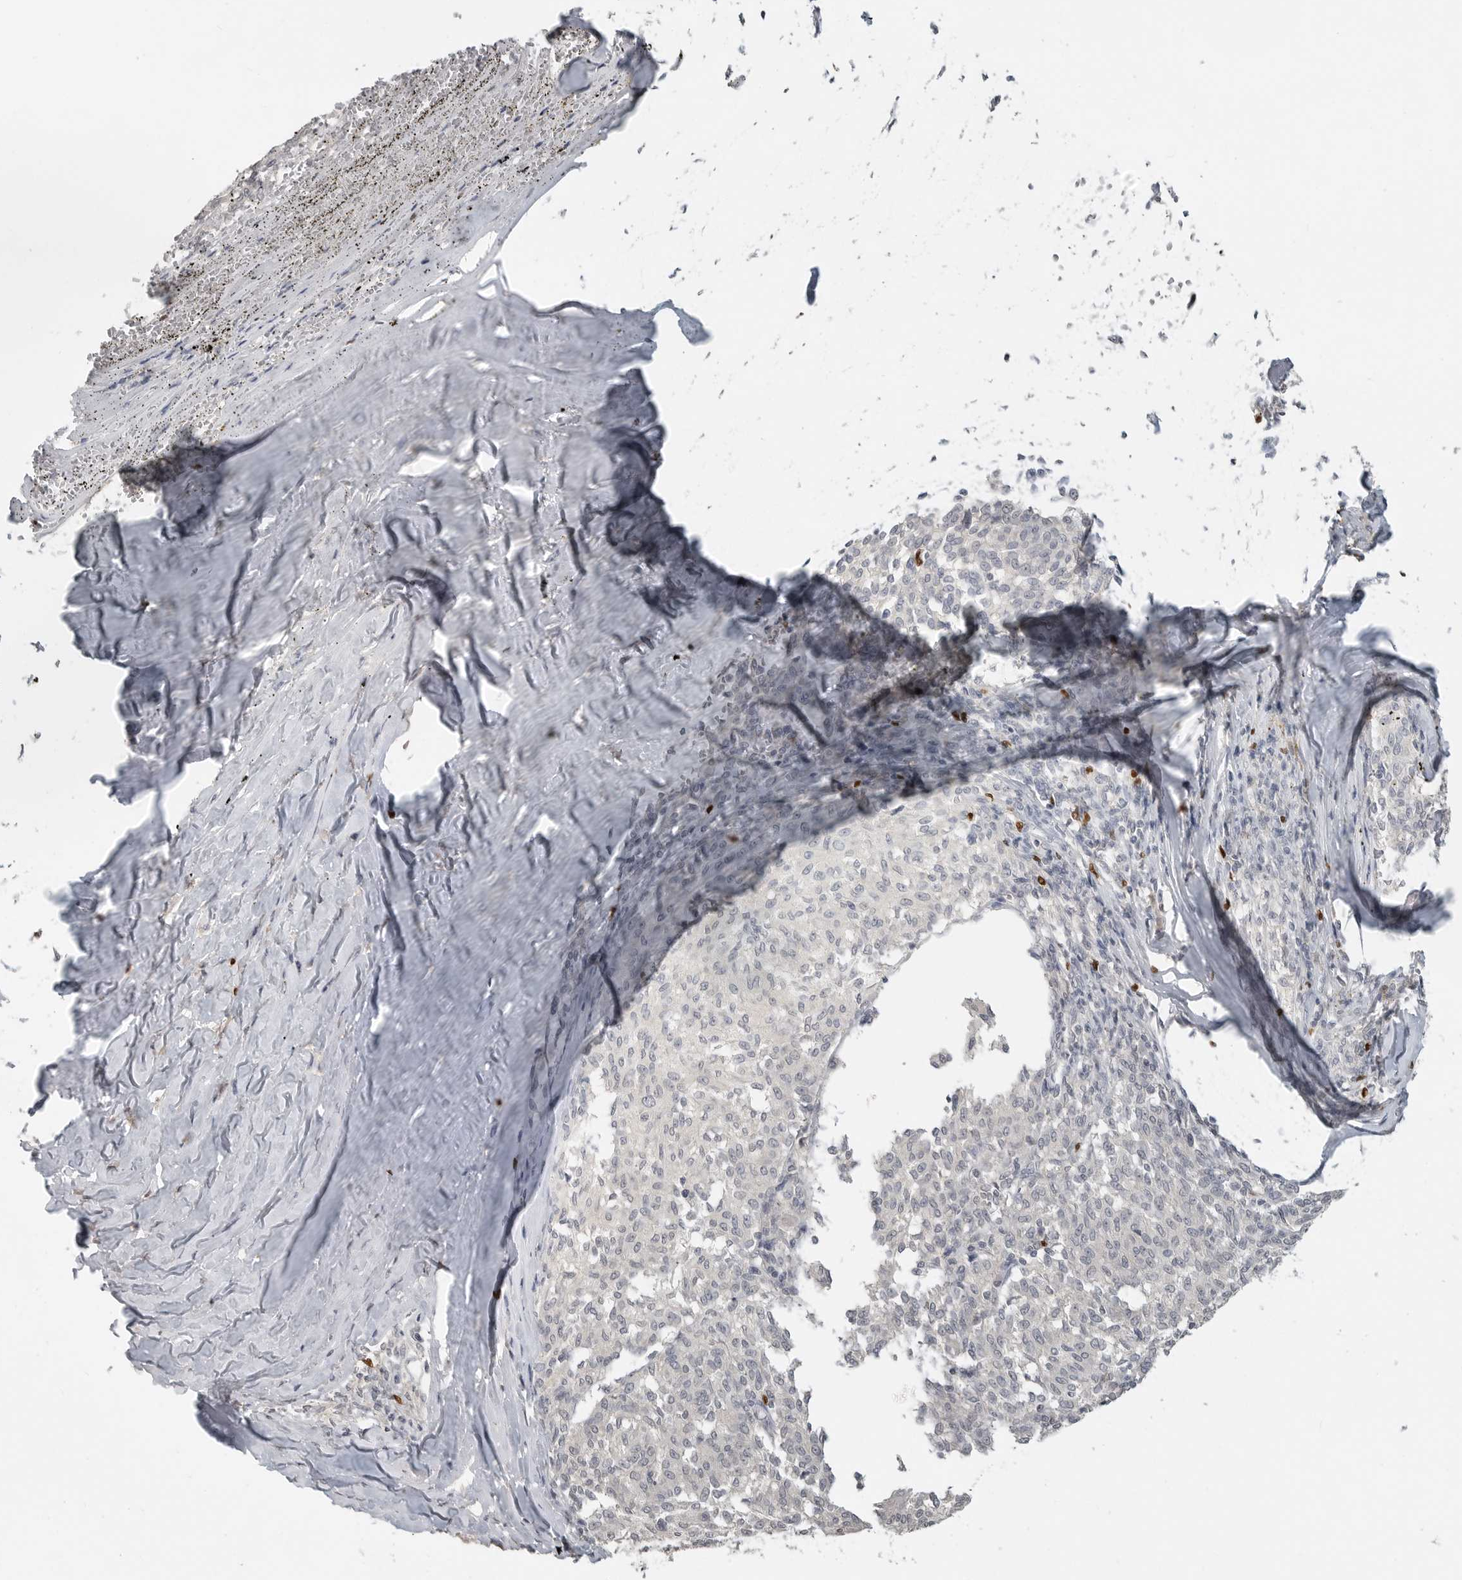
{"staining": {"intensity": "negative", "quantity": "none", "location": "none"}, "tissue": "melanoma", "cell_type": "Tumor cells", "image_type": "cancer", "snomed": [{"axis": "morphology", "description": "Malignant melanoma, NOS"}, {"axis": "topography", "description": "Skin"}], "caption": "The image demonstrates no significant positivity in tumor cells of malignant melanoma.", "gene": "FOXP3", "patient": {"sex": "female", "age": 72}}